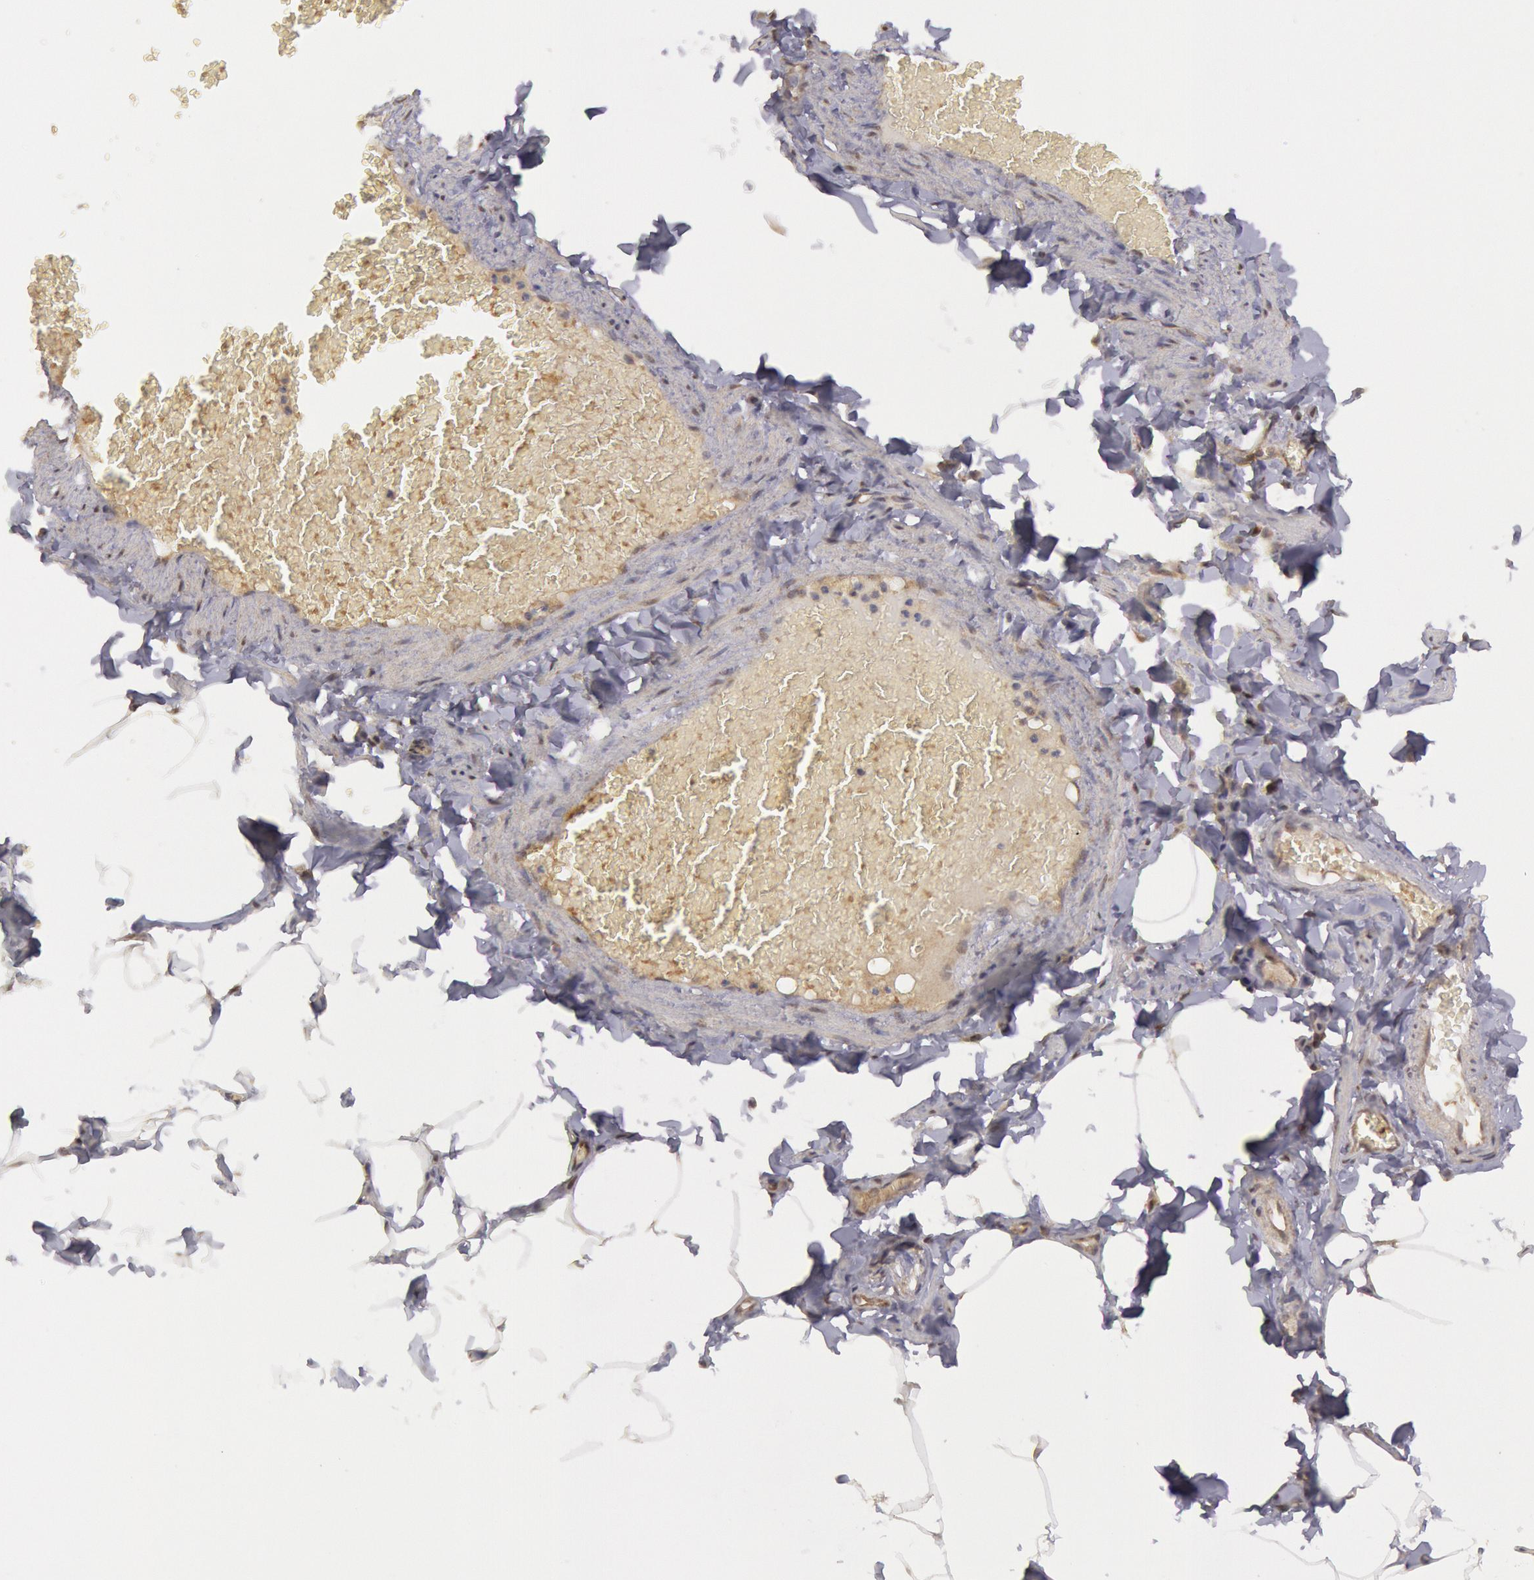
{"staining": {"intensity": "weak", "quantity": ">75%", "location": "cytoplasmic/membranous"}, "tissue": "adipose tissue", "cell_type": "Adipocytes", "image_type": "normal", "snomed": [{"axis": "morphology", "description": "Normal tissue, NOS"}, {"axis": "topography", "description": "Vascular tissue"}], "caption": "Adipocytes demonstrate low levels of weak cytoplasmic/membranous staining in about >75% of cells in normal adipose tissue.", "gene": "USP14", "patient": {"sex": "male", "age": 41}}